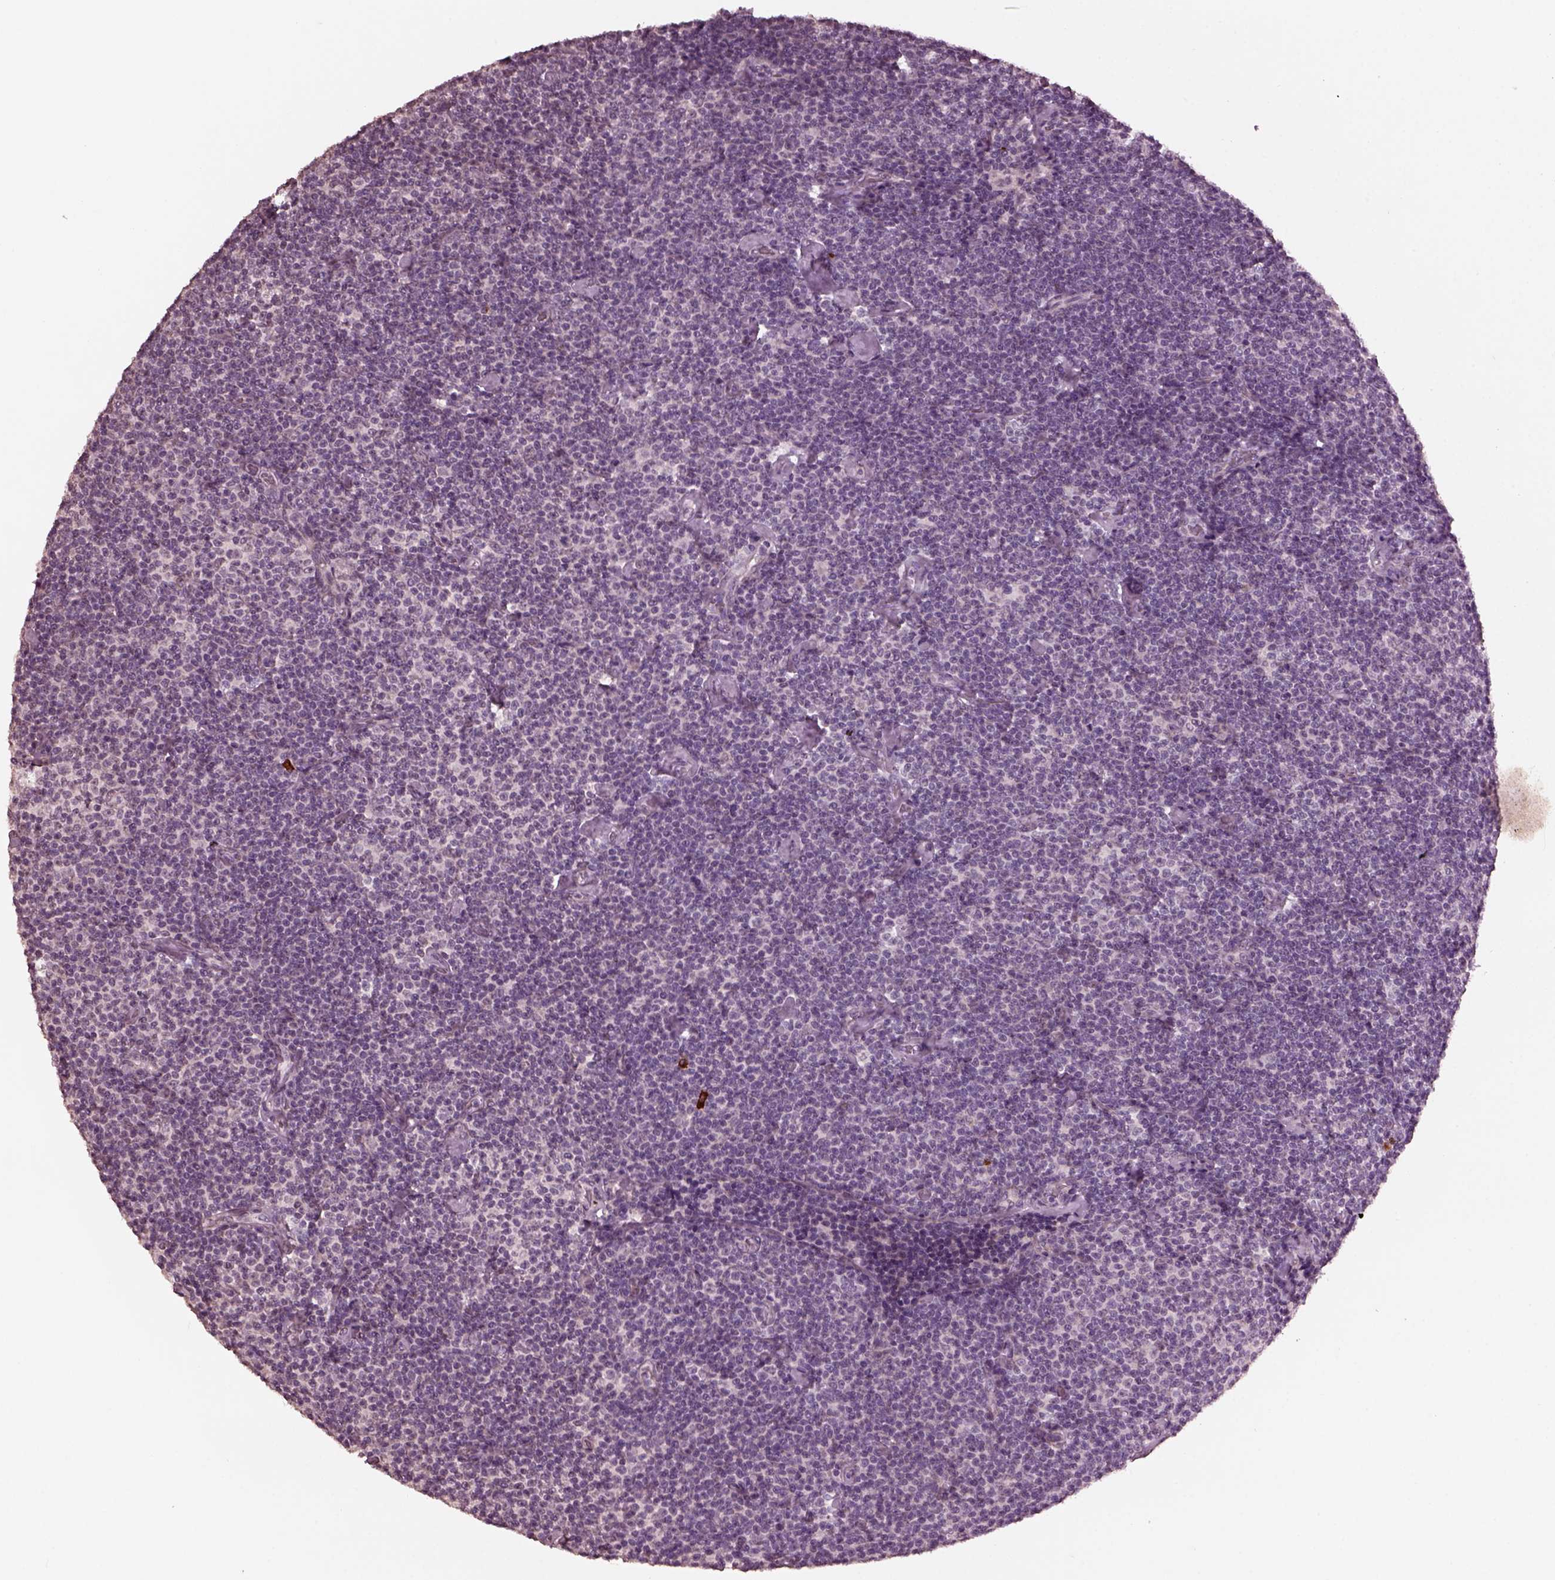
{"staining": {"intensity": "negative", "quantity": "none", "location": "none"}, "tissue": "lymphoma", "cell_type": "Tumor cells", "image_type": "cancer", "snomed": [{"axis": "morphology", "description": "Malignant lymphoma, non-Hodgkin's type, Low grade"}, {"axis": "topography", "description": "Lymph node"}], "caption": "Tumor cells show no significant staining in lymphoma.", "gene": "IL18RAP", "patient": {"sex": "male", "age": 81}}